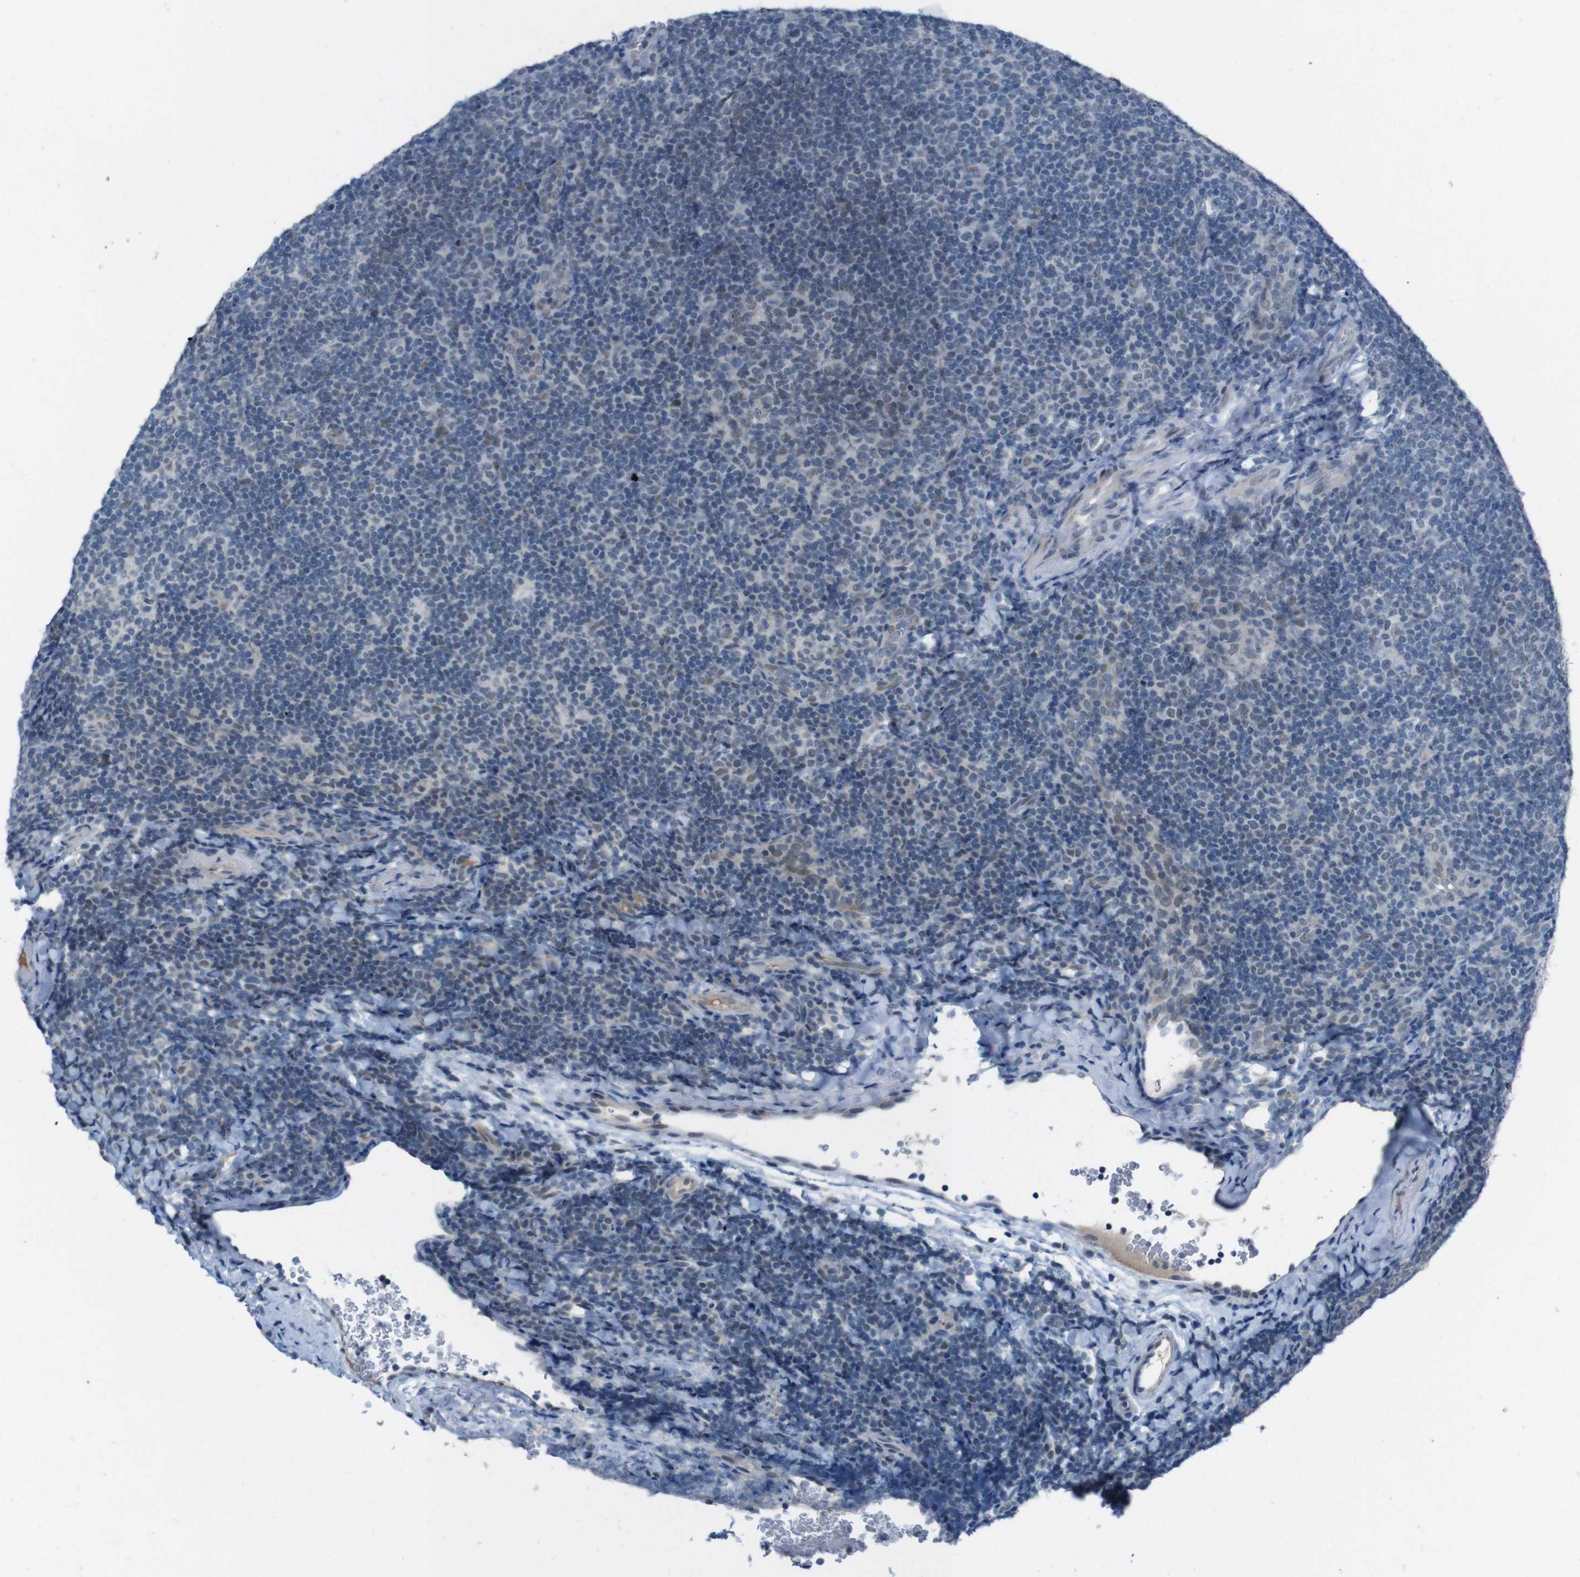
{"staining": {"intensity": "negative", "quantity": "none", "location": "none"}, "tissue": "tonsil", "cell_type": "Germinal center cells", "image_type": "normal", "snomed": [{"axis": "morphology", "description": "Normal tissue, NOS"}, {"axis": "topography", "description": "Tonsil"}], "caption": "Immunohistochemical staining of normal human tonsil reveals no significant expression in germinal center cells.", "gene": "CDHR2", "patient": {"sex": "male", "age": 37}}